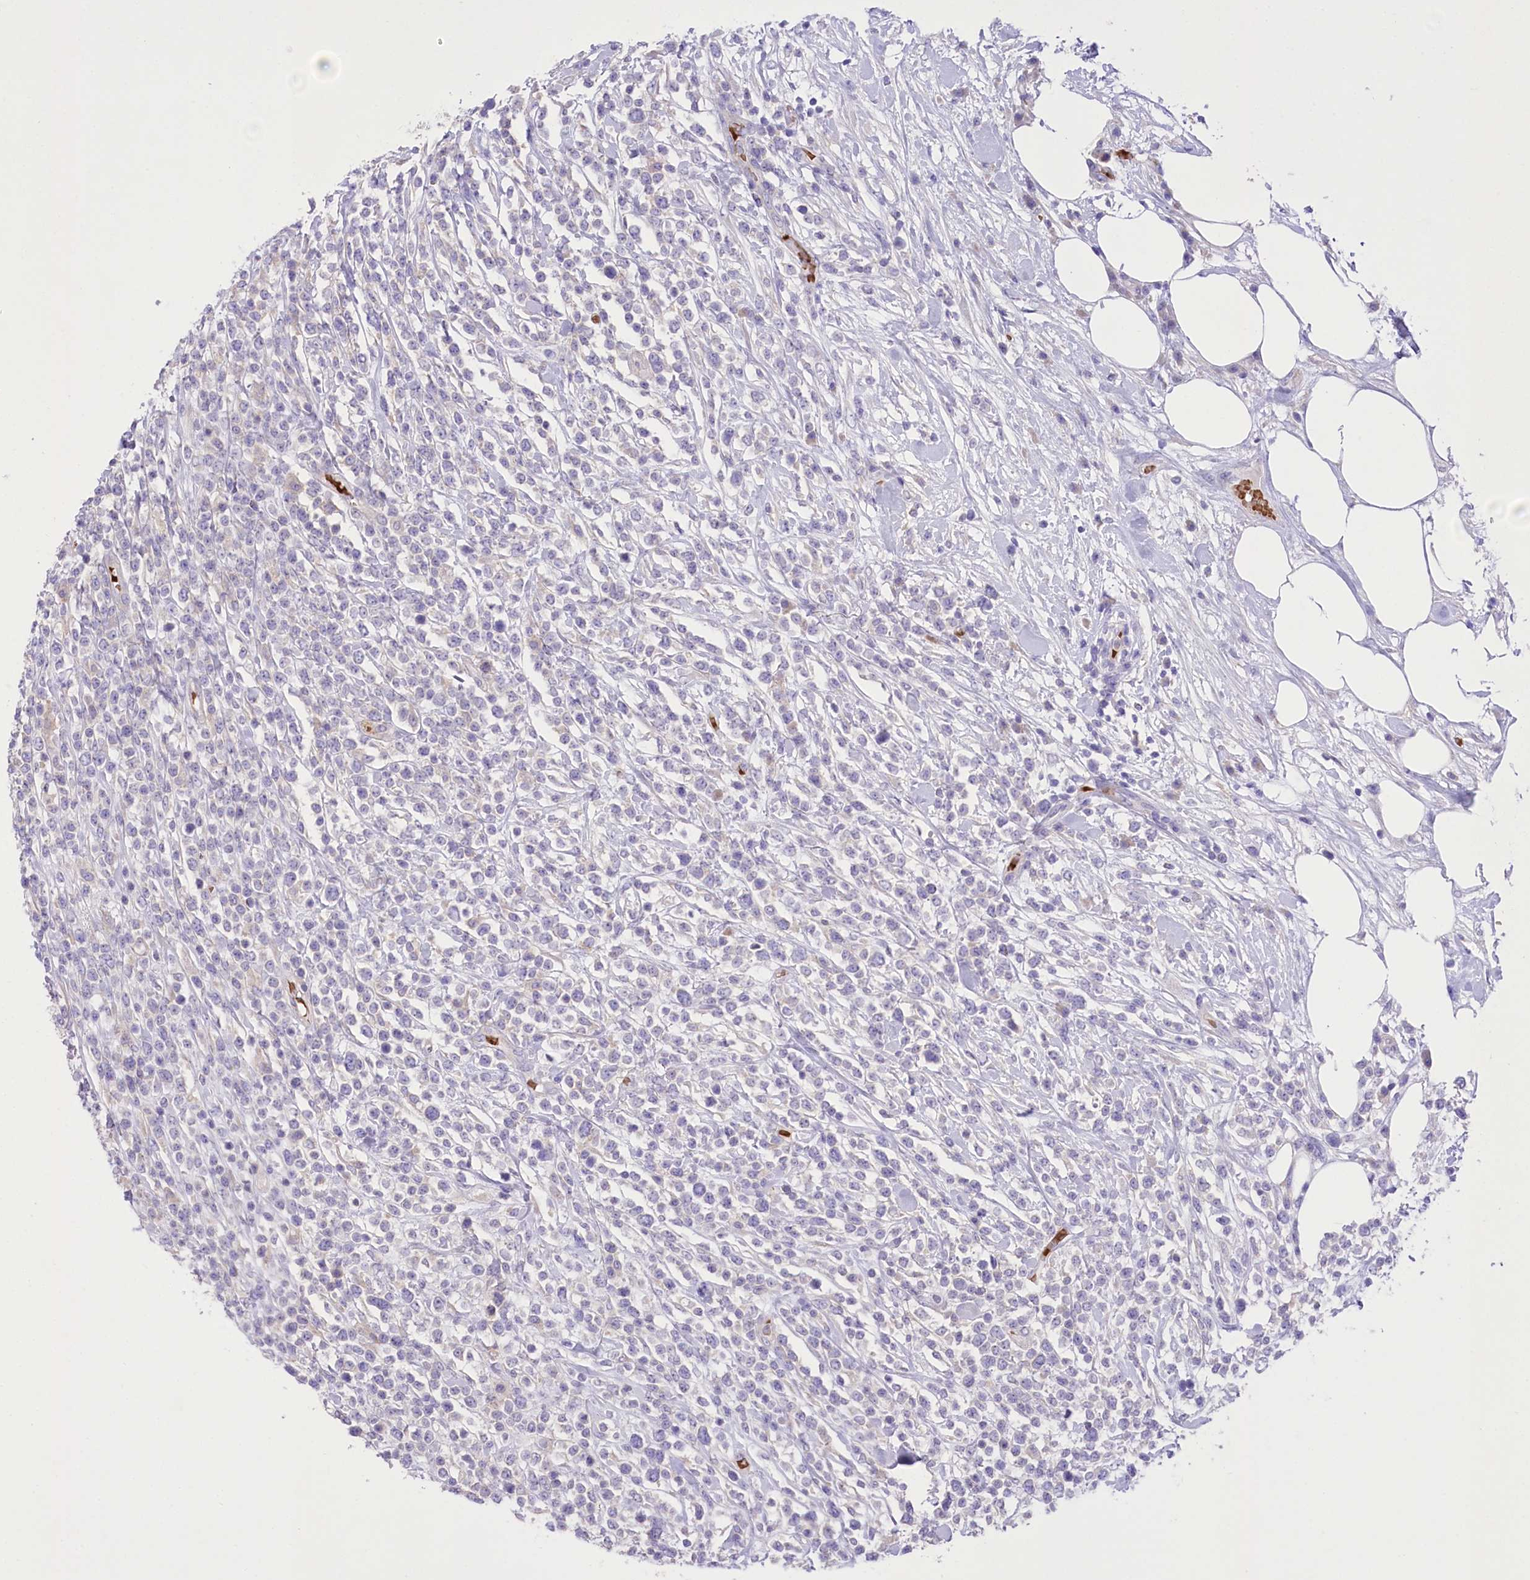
{"staining": {"intensity": "negative", "quantity": "none", "location": "none"}, "tissue": "lymphoma", "cell_type": "Tumor cells", "image_type": "cancer", "snomed": [{"axis": "morphology", "description": "Malignant lymphoma, non-Hodgkin's type, High grade"}, {"axis": "topography", "description": "Colon"}], "caption": "This is an immunohistochemistry (IHC) photomicrograph of human lymphoma. There is no positivity in tumor cells.", "gene": "PRSS53", "patient": {"sex": "female", "age": 53}}